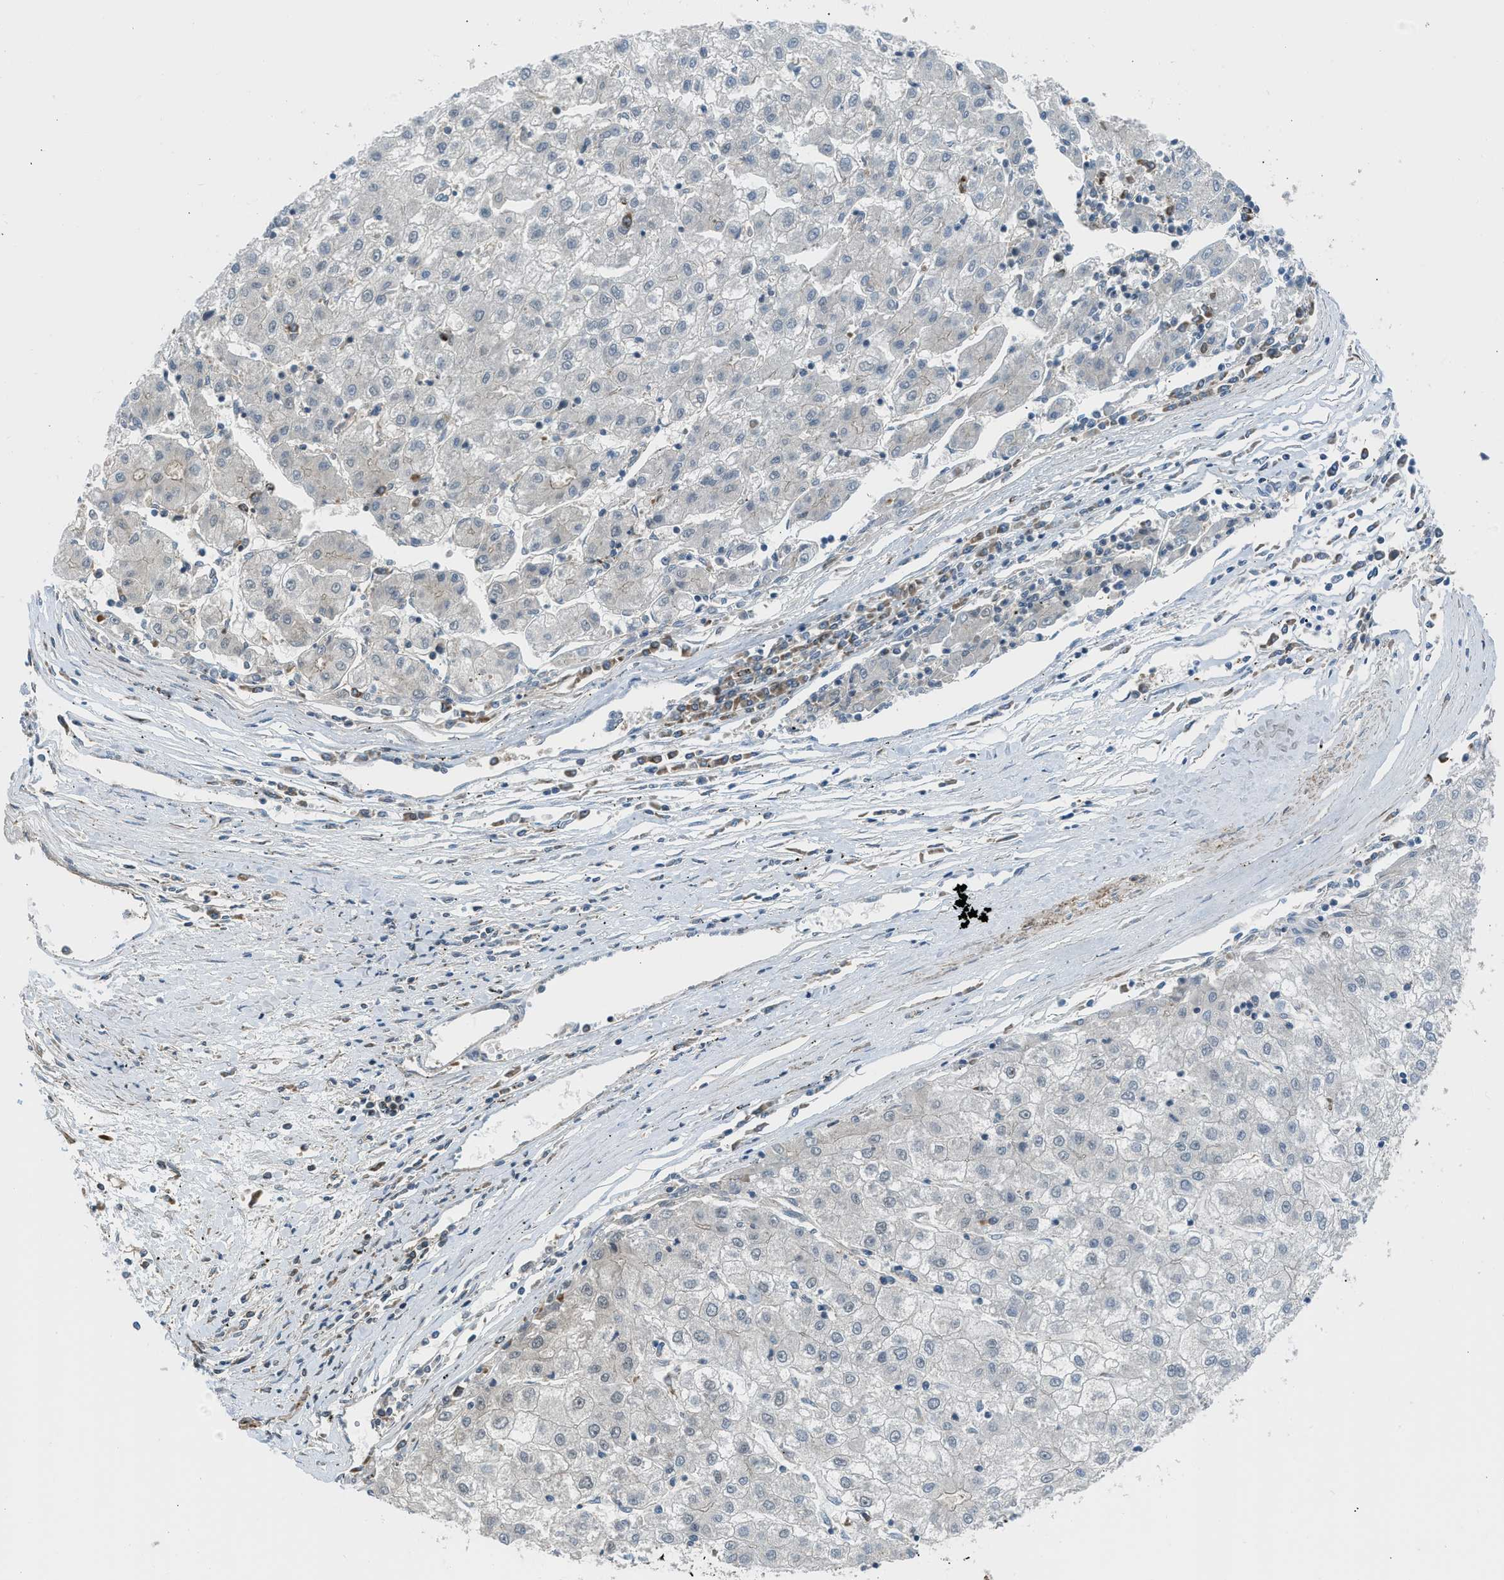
{"staining": {"intensity": "negative", "quantity": "none", "location": "none"}, "tissue": "liver cancer", "cell_type": "Tumor cells", "image_type": "cancer", "snomed": [{"axis": "morphology", "description": "Carcinoma, Hepatocellular, NOS"}, {"axis": "topography", "description": "Liver"}], "caption": "High power microscopy photomicrograph of an immunohistochemistry histopathology image of hepatocellular carcinoma (liver), revealing no significant staining in tumor cells.", "gene": "SESN2", "patient": {"sex": "male", "age": 72}}